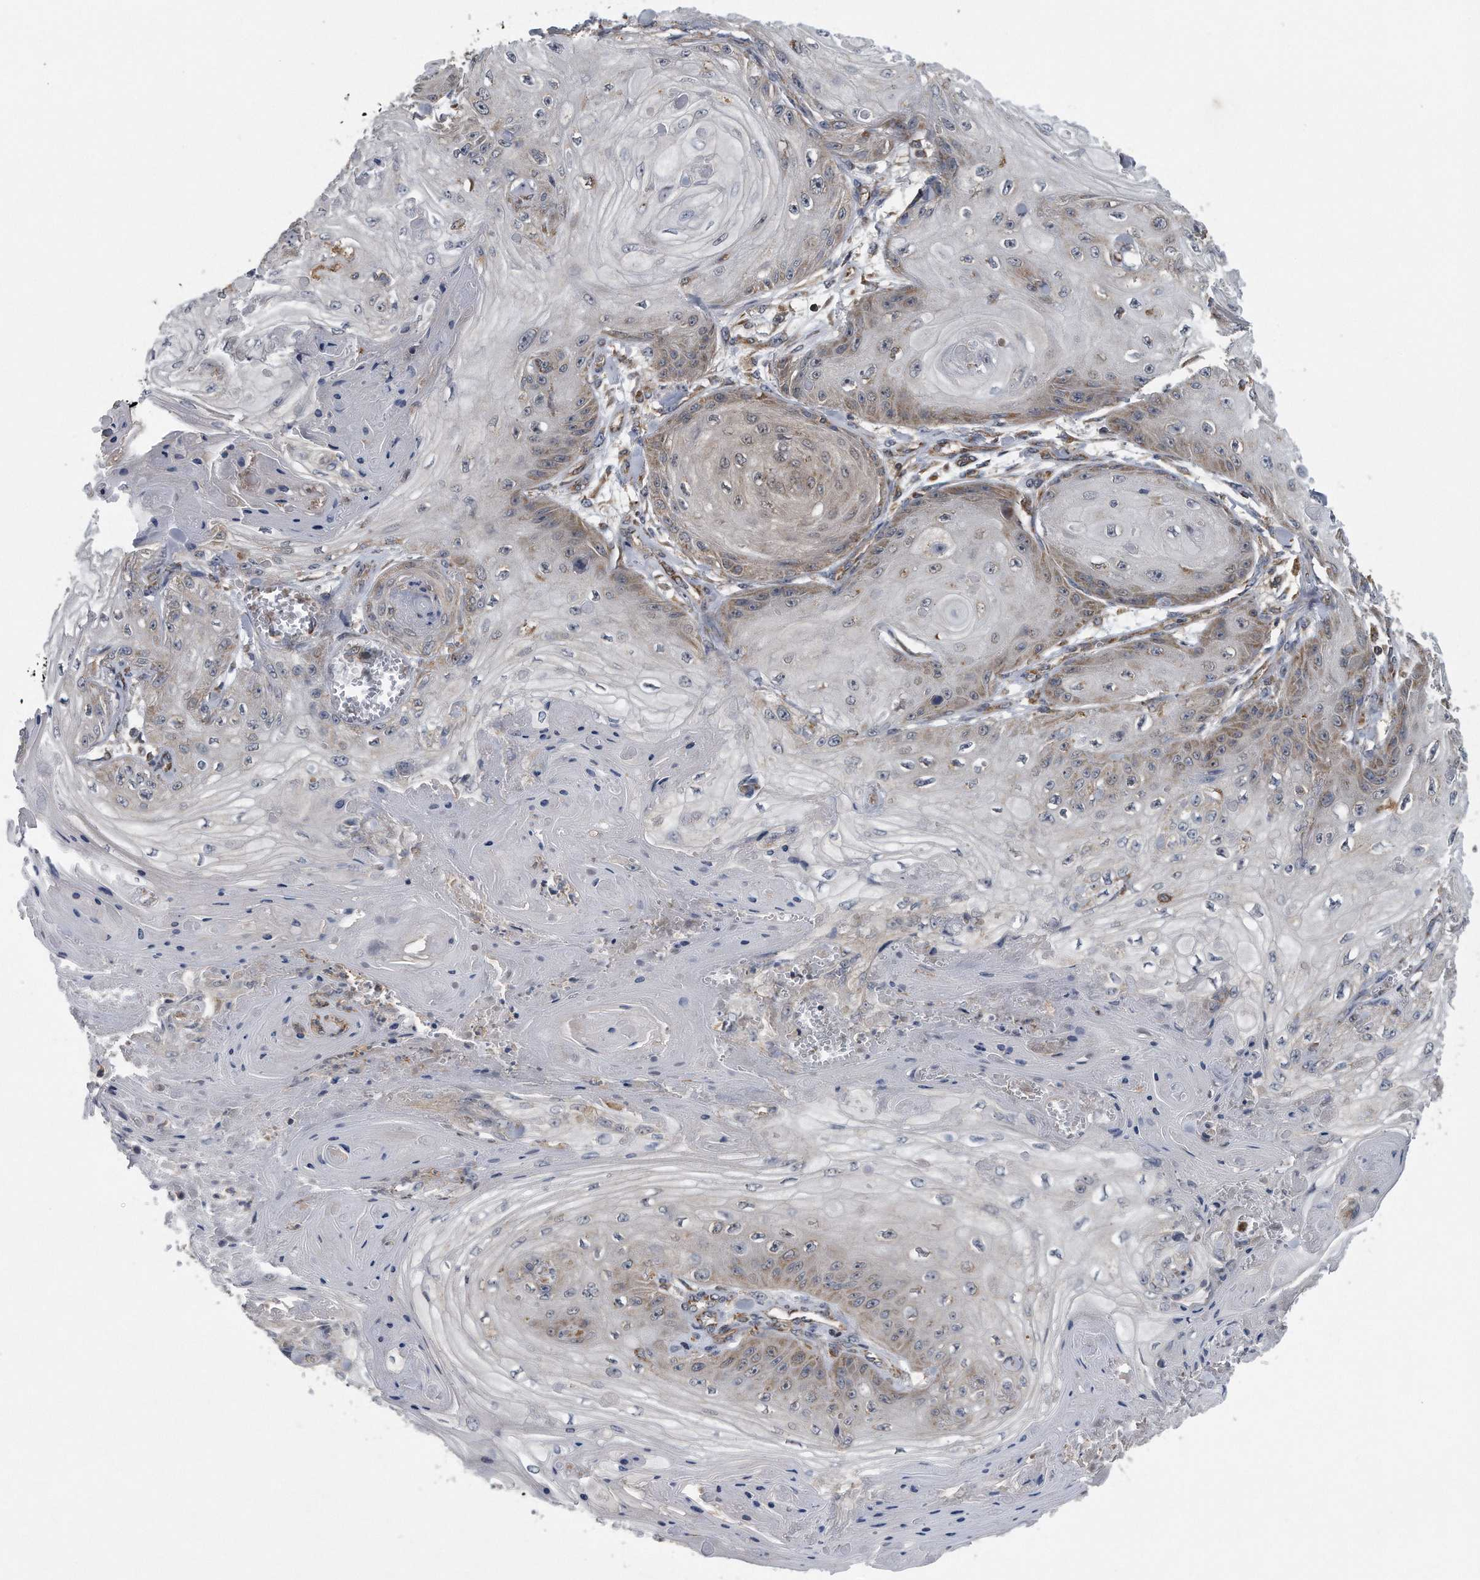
{"staining": {"intensity": "weak", "quantity": "<25%", "location": "cytoplasmic/membranous"}, "tissue": "skin cancer", "cell_type": "Tumor cells", "image_type": "cancer", "snomed": [{"axis": "morphology", "description": "Squamous cell carcinoma, NOS"}, {"axis": "topography", "description": "Skin"}], "caption": "Skin squamous cell carcinoma stained for a protein using immunohistochemistry (IHC) displays no staining tumor cells.", "gene": "ALPK2", "patient": {"sex": "male", "age": 74}}